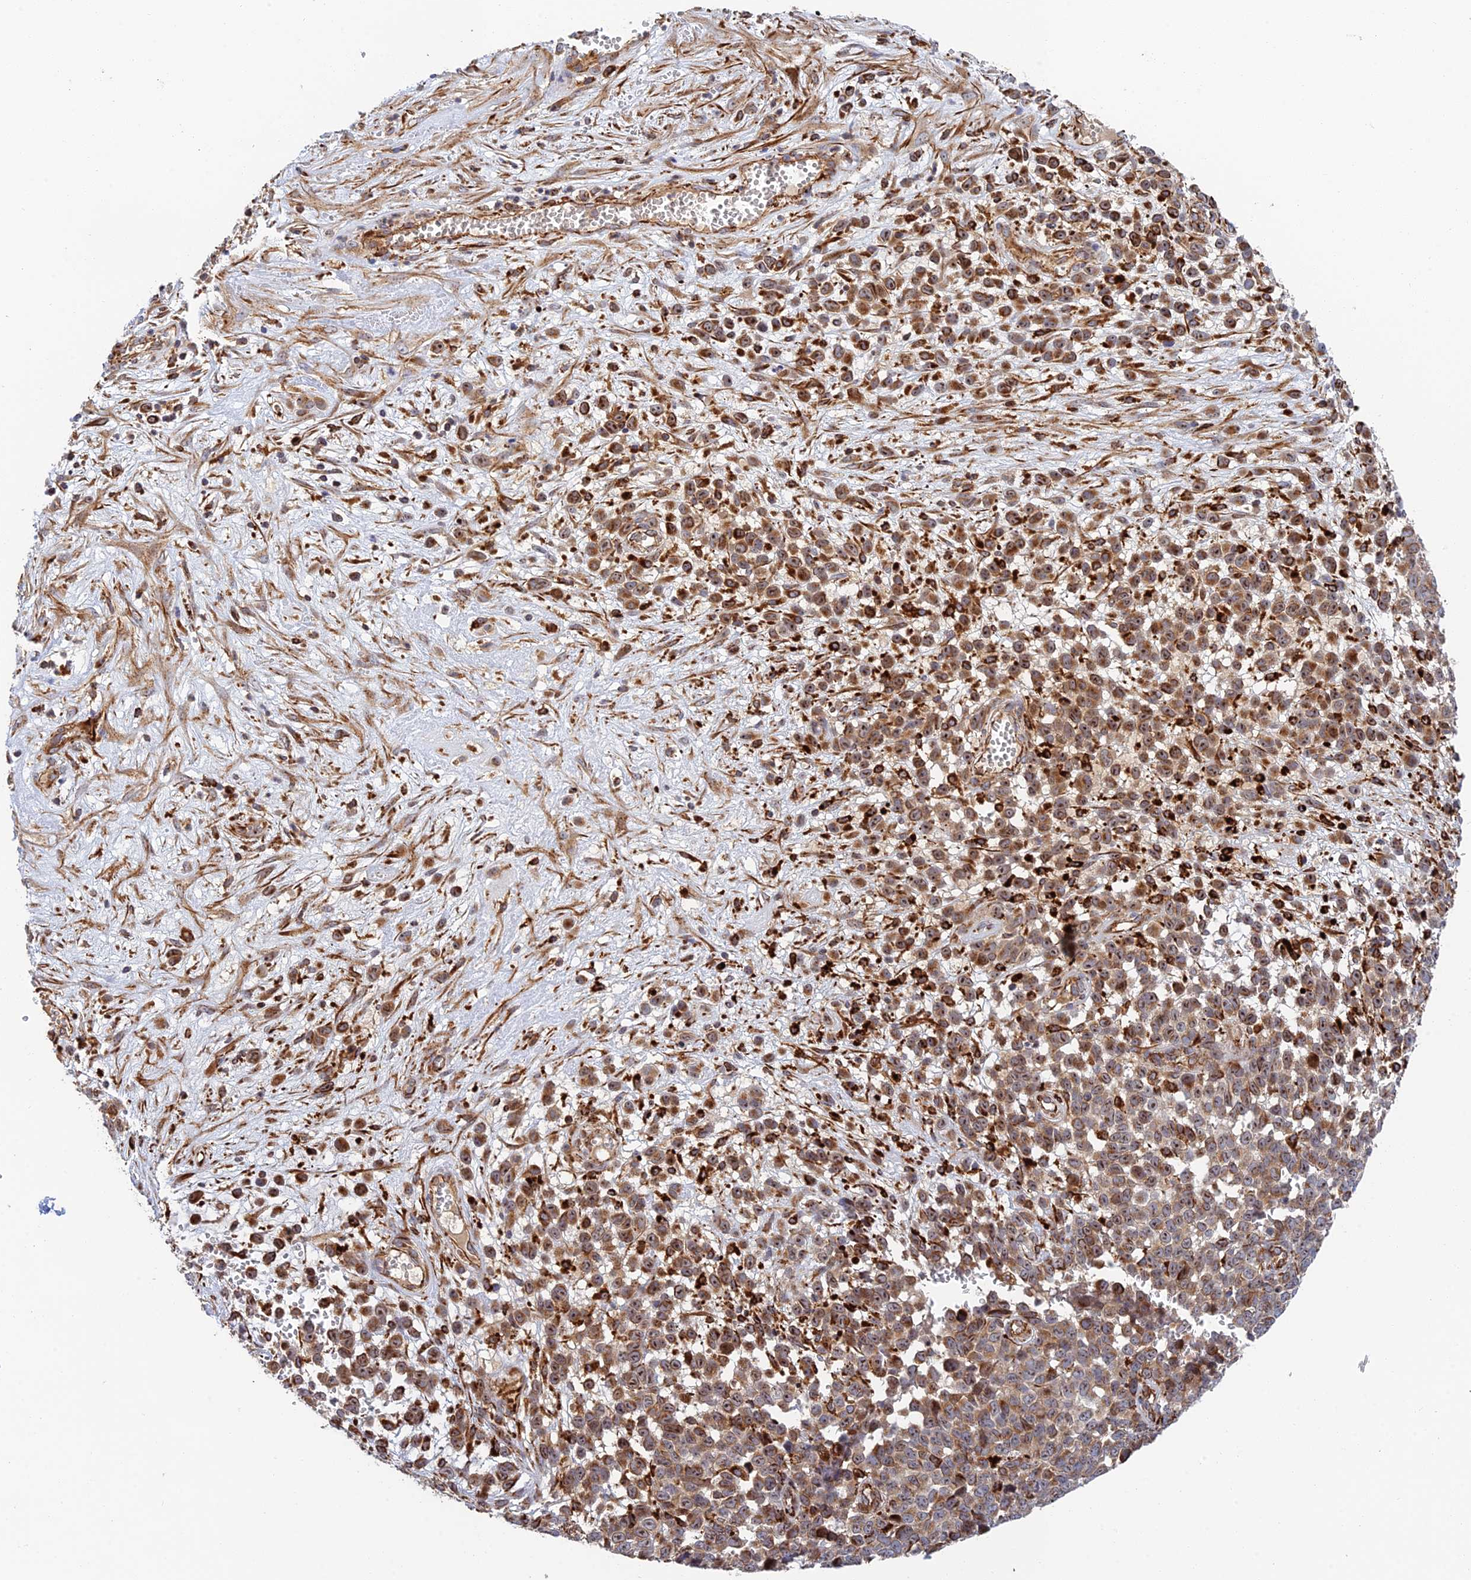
{"staining": {"intensity": "moderate", "quantity": ">75%", "location": "cytoplasmic/membranous"}, "tissue": "melanoma", "cell_type": "Tumor cells", "image_type": "cancer", "snomed": [{"axis": "morphology", "description": "Malignant melanoma, NOS"}, {"axis": "topography", "description": "Nose, NOS"}], "caption": "Tumor cells exhibit medium levels of moderate cytoplasmic/membranous expression in about >75% of cells in malignant melanoma.", "gene": "PPP2R3C", "patient": {"sex": "female", "age": 48}}